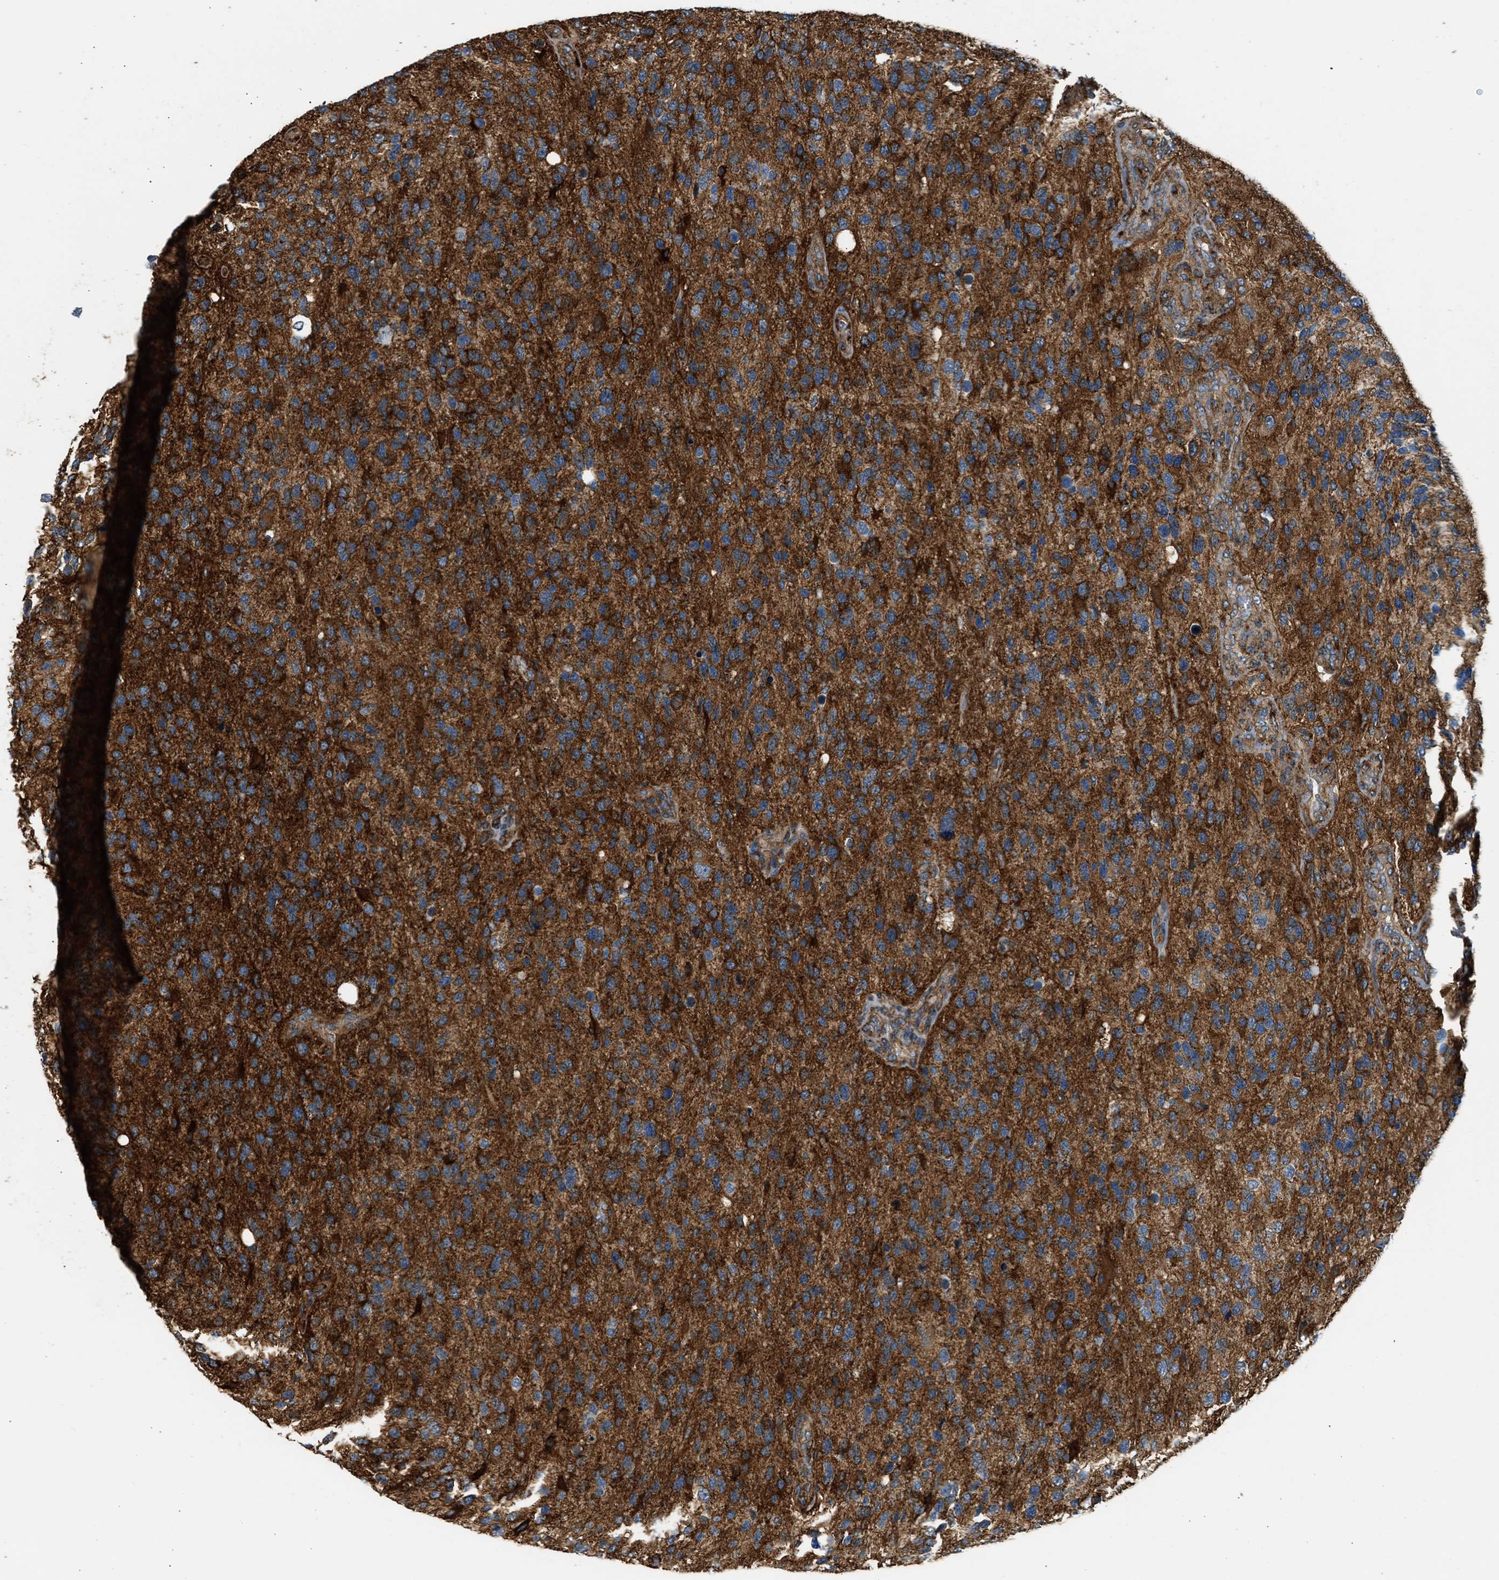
{"staining": {"intensity": "strong", "quantity": ">75%", "location": "cytoplasmic/membranous"}, "tissue": "glioma", "cell_type": "Tumor cells", "image_type": "cancer", "snomed": [{"axis": "morphology", "description": "Glioma, malignant, High grade"}, {"axis": "topography", "description": "Brain"}], "caption": "Tumor cells demonstrate high levels of strong cytoplasmic/membranous positivity in about >75% of cells in malignant high-grade glioma.", "gene": "SEPTIN2", "patient": {"sex": "female", "age": 58}}